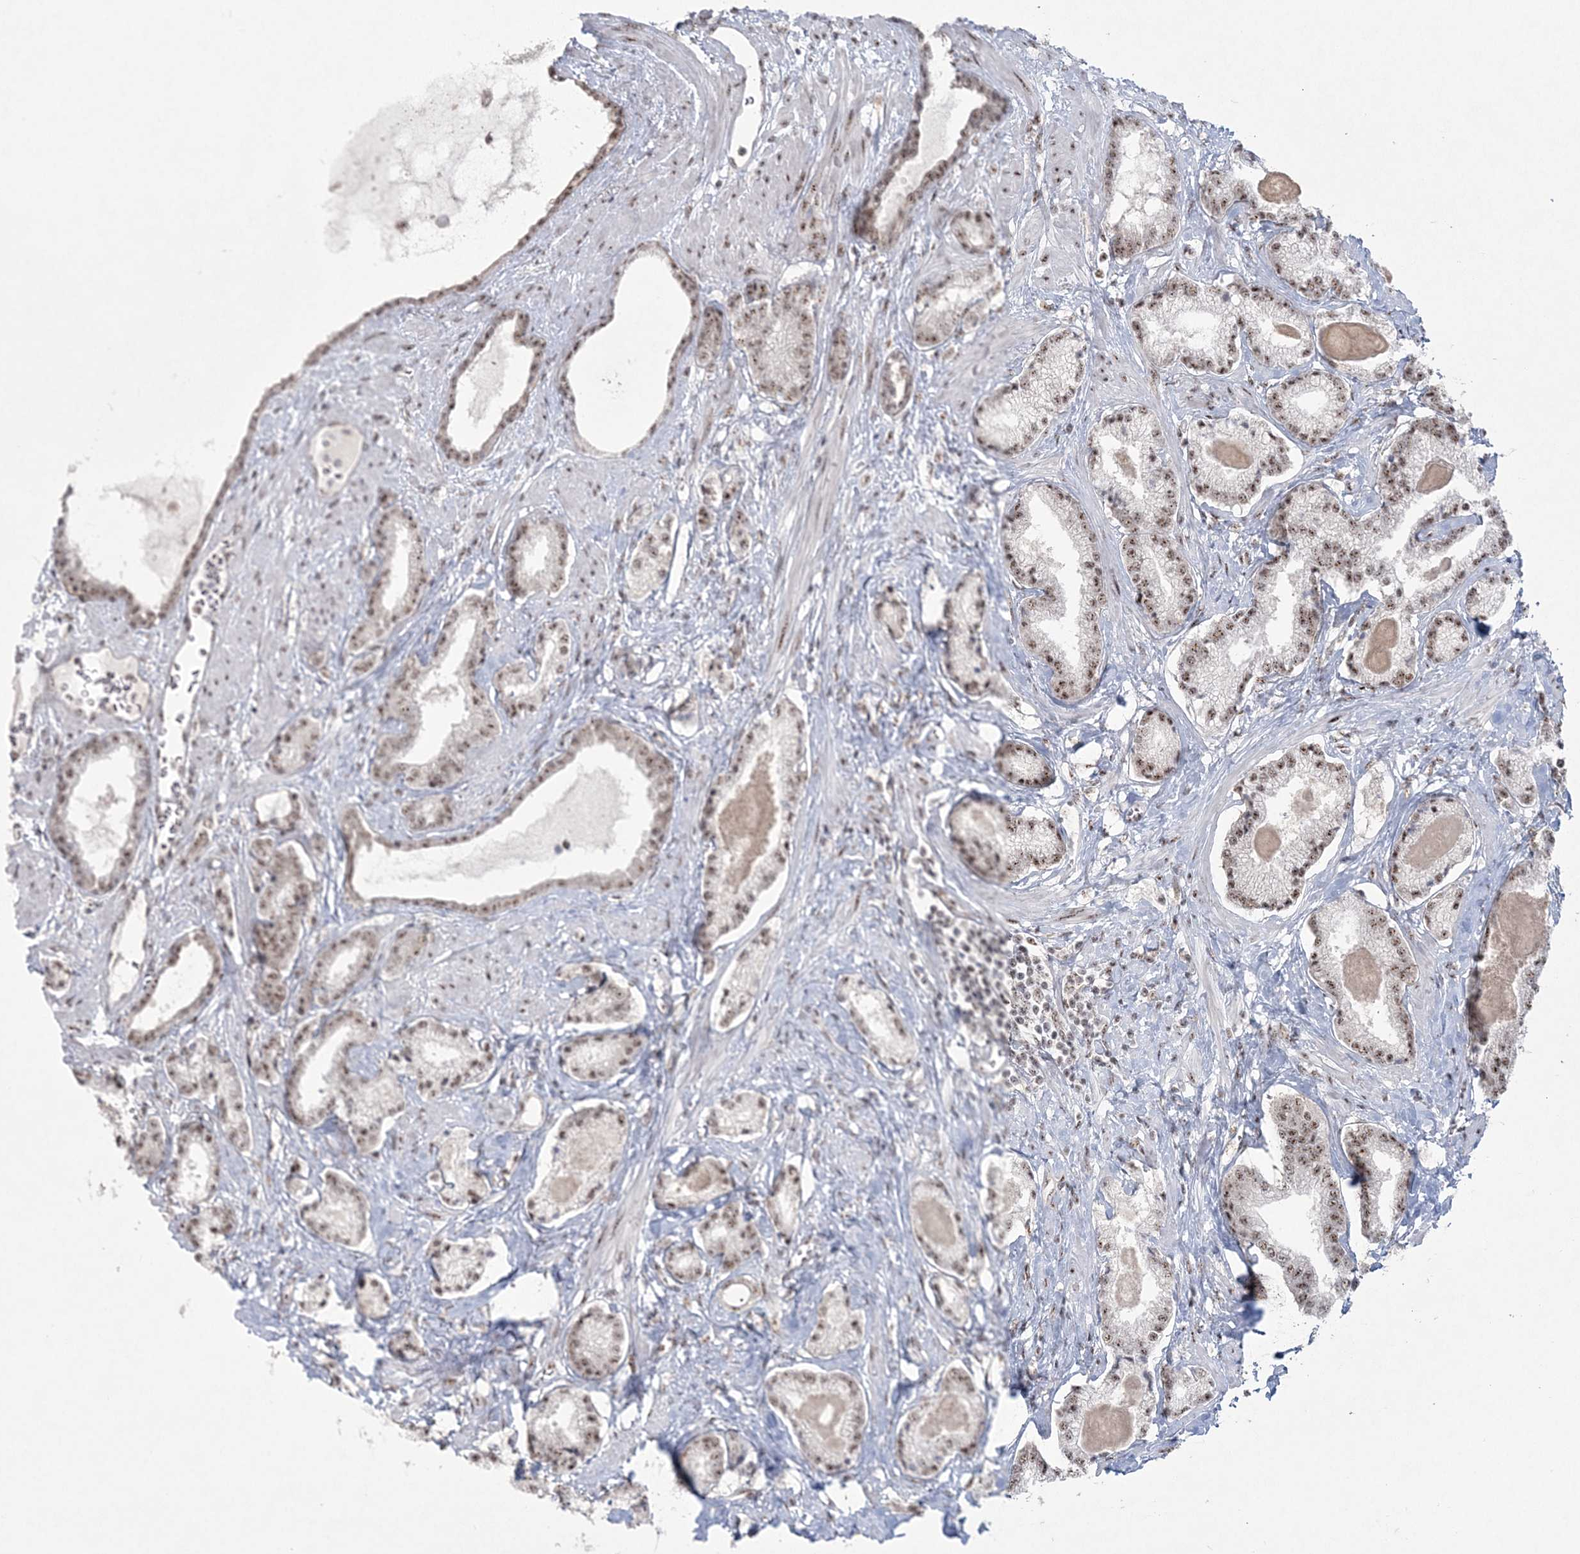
{"staining": {"intensity": "moderate", "quantity": "25%-75%", "location": "nuclear"}, "tissue": "prostate cancer", "cell_type": "Tumor cells", "image_type": "cancer", "snomed": [{"axis": "morphology", "description": "Adenocarcinoma, Low grade"}, {"axis": "topography", "description": "Prostate"}], "caption": "Prostate cancer (adenocarcinoma (low-grade)) was stained to show a protein in brown. There is medium levels of moderate nuclear staining in about 25%-75% of tumor cells.", "gene": "KDM6B", "patient": {"sex": "male", "age": 70}}